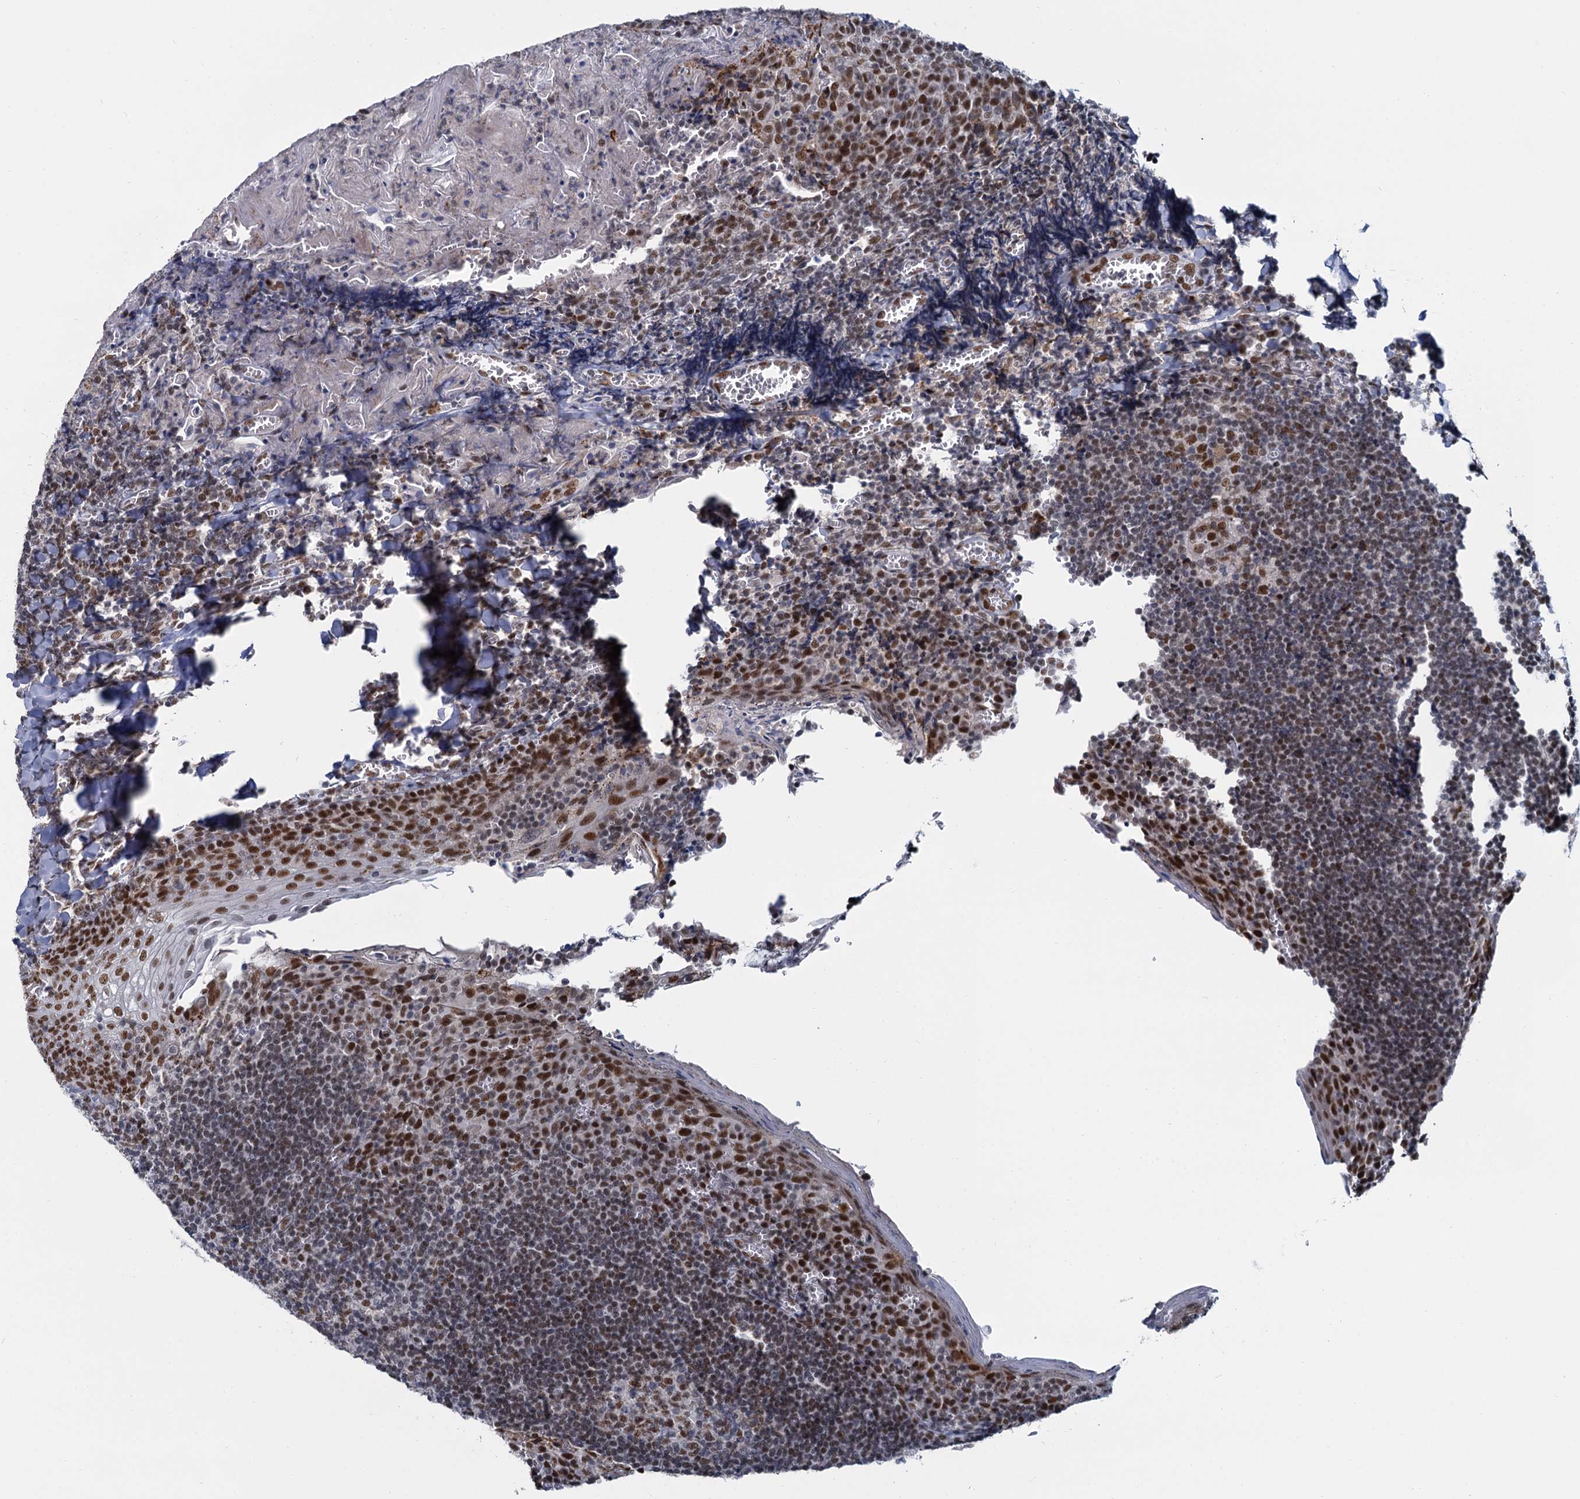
{"staining": {"intensity": "moderate", "quantity": ">75%", "location": "nuclear"}, "tissue": "tonsil", "cell_type": "Germinal center cells", "image_type": "normal", "snomed": [{"axis": "morphology", "description": "Normal tissue, NOS"}, {"axis": "topography", "description": "Tonsil"}], "caption": "Immunohistochemical staining of unremarkable human tonsil shows moderate nuclear protein staining in approximately >75% of germinal center cells. (IHC, brightfield microscopy, high magnification).", "gene": "RPRD1A", "patient": {"sex": "male", "age": 27}}